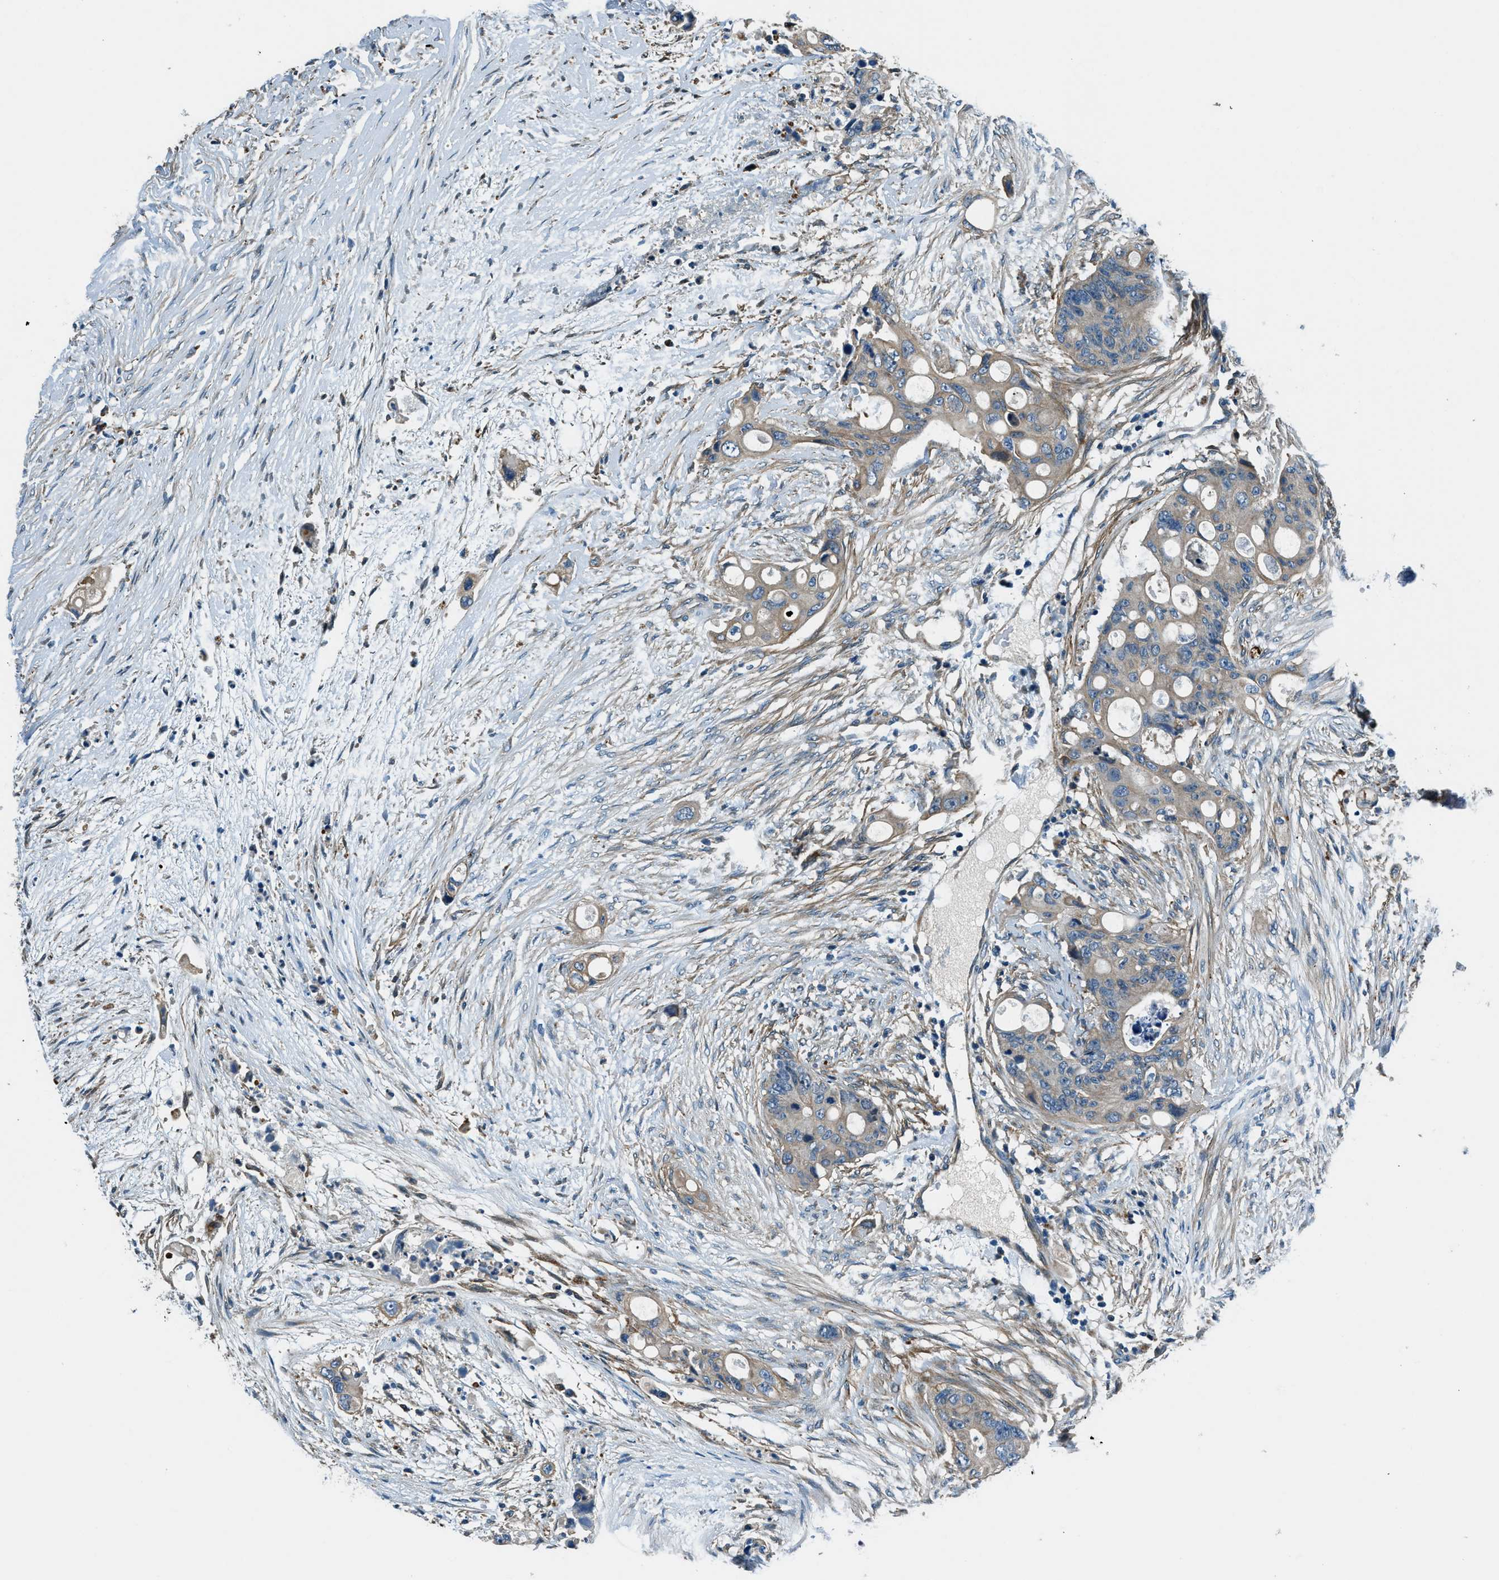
{"staining": {"intensity": "weak", "quantity": ">75%", "location": "cytoplasmic/membranous"}, "tissue": "colorectal cancer", "cell_type": "Tumor cells", "image_type": "cancer", "snomed": [{"axis": "morphology", "description": "Adenocarcinoma, NOS"}, {"axis": "topography", "description": "Colon"}], "caption": "IHC image of colorectal cancer (adenocarcinoma) stained for a protein (brown), which reveals low levels of weak cytoplasmic/membranous staining in about >75% of tumor cells.", "gene": "SLC19A2", "patient": {"sex": "female", "age": 57}}